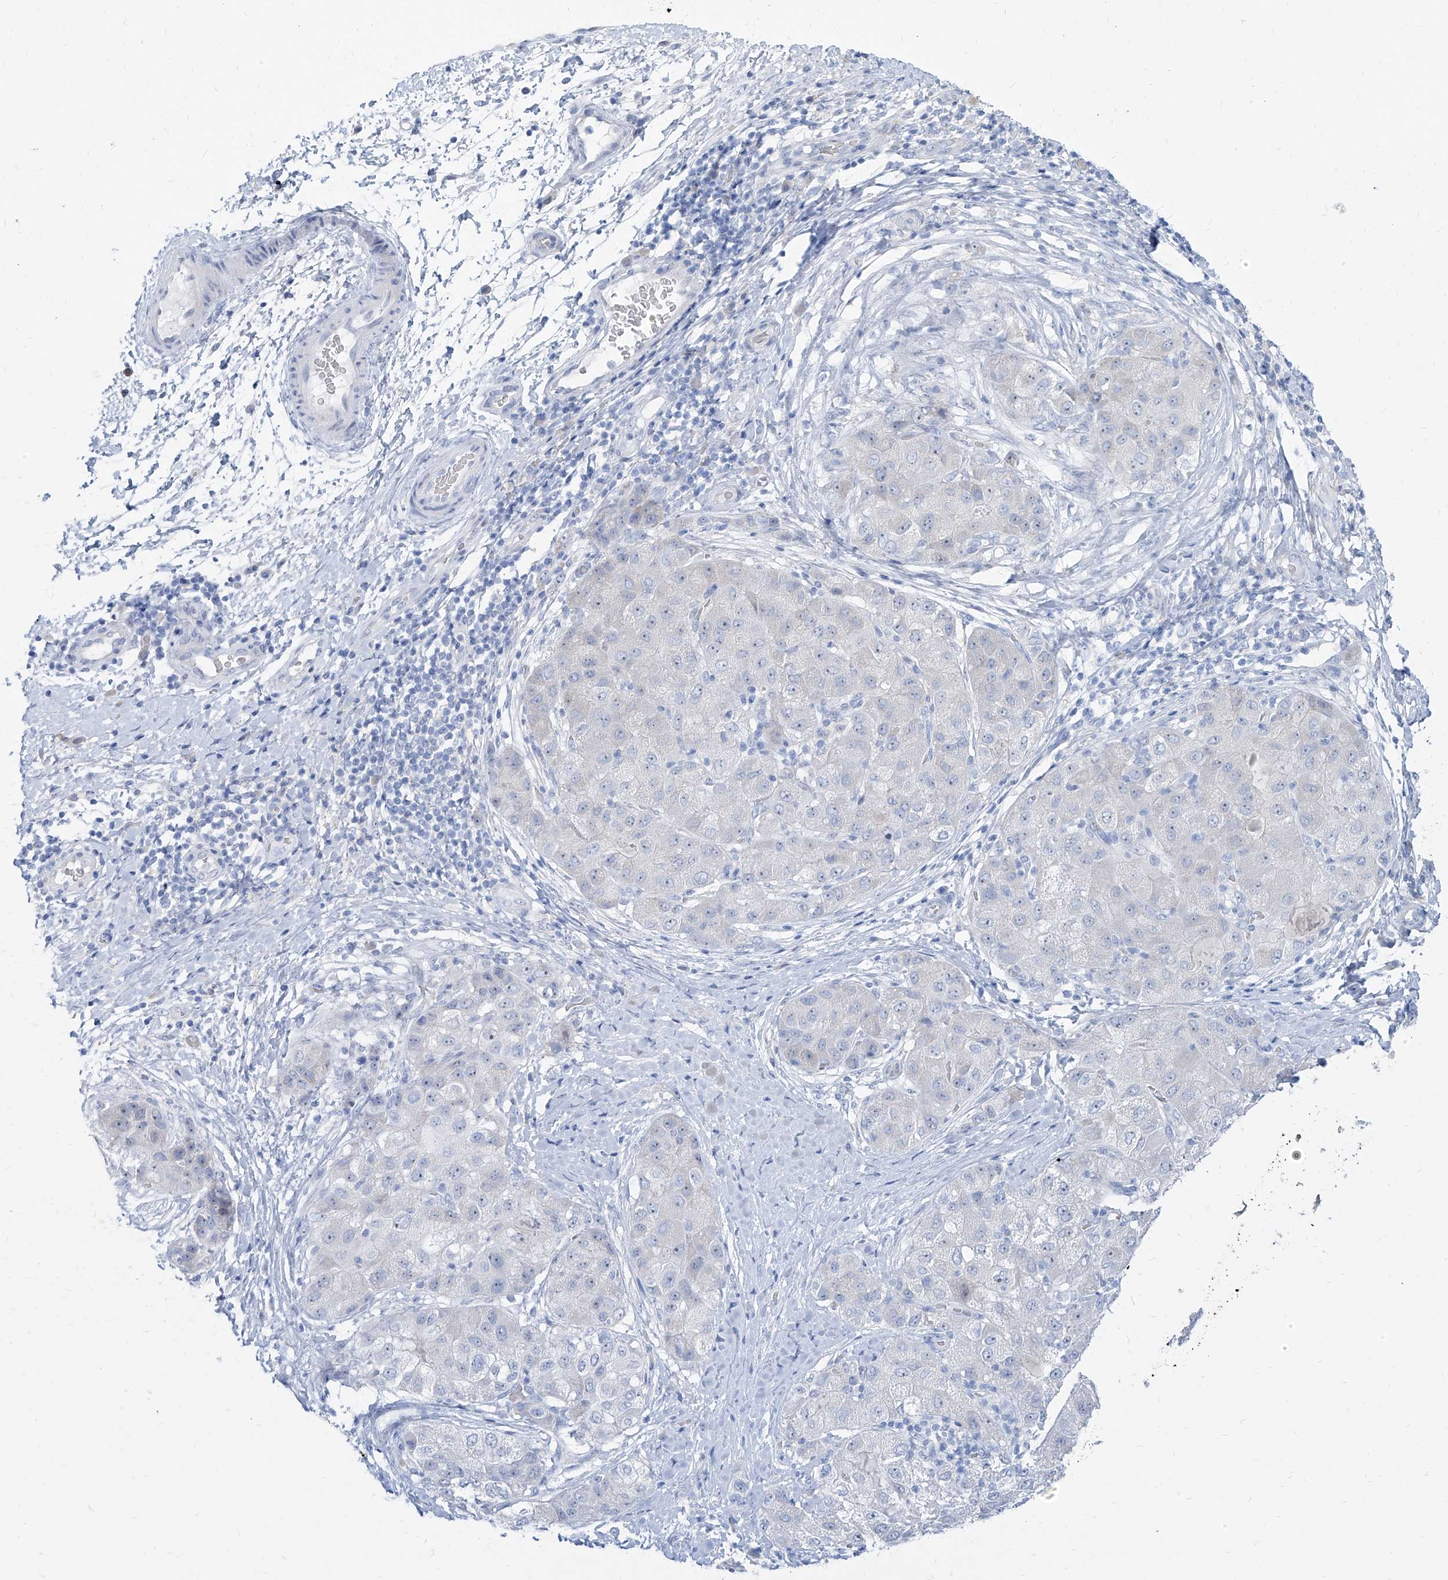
{"staining": {"intensity": "negative", "quantity": "none", "location": "none"}, "tissue": "liver cancer", "cell_type": "Tumor cells", "image_type": "cancer", "snomed": [{"axis": "morphology", "description": "Carcinoma, Hepatocellular, NOS"}, {"axis": "topography", "description": "Liver"}], "caption": "IHC micrograph of human liver cancer stained for a protein (brown), which shows no expression in tumor cells.", "gene": "TXLNB", "patient": {"sex": "male", "age": 80}}